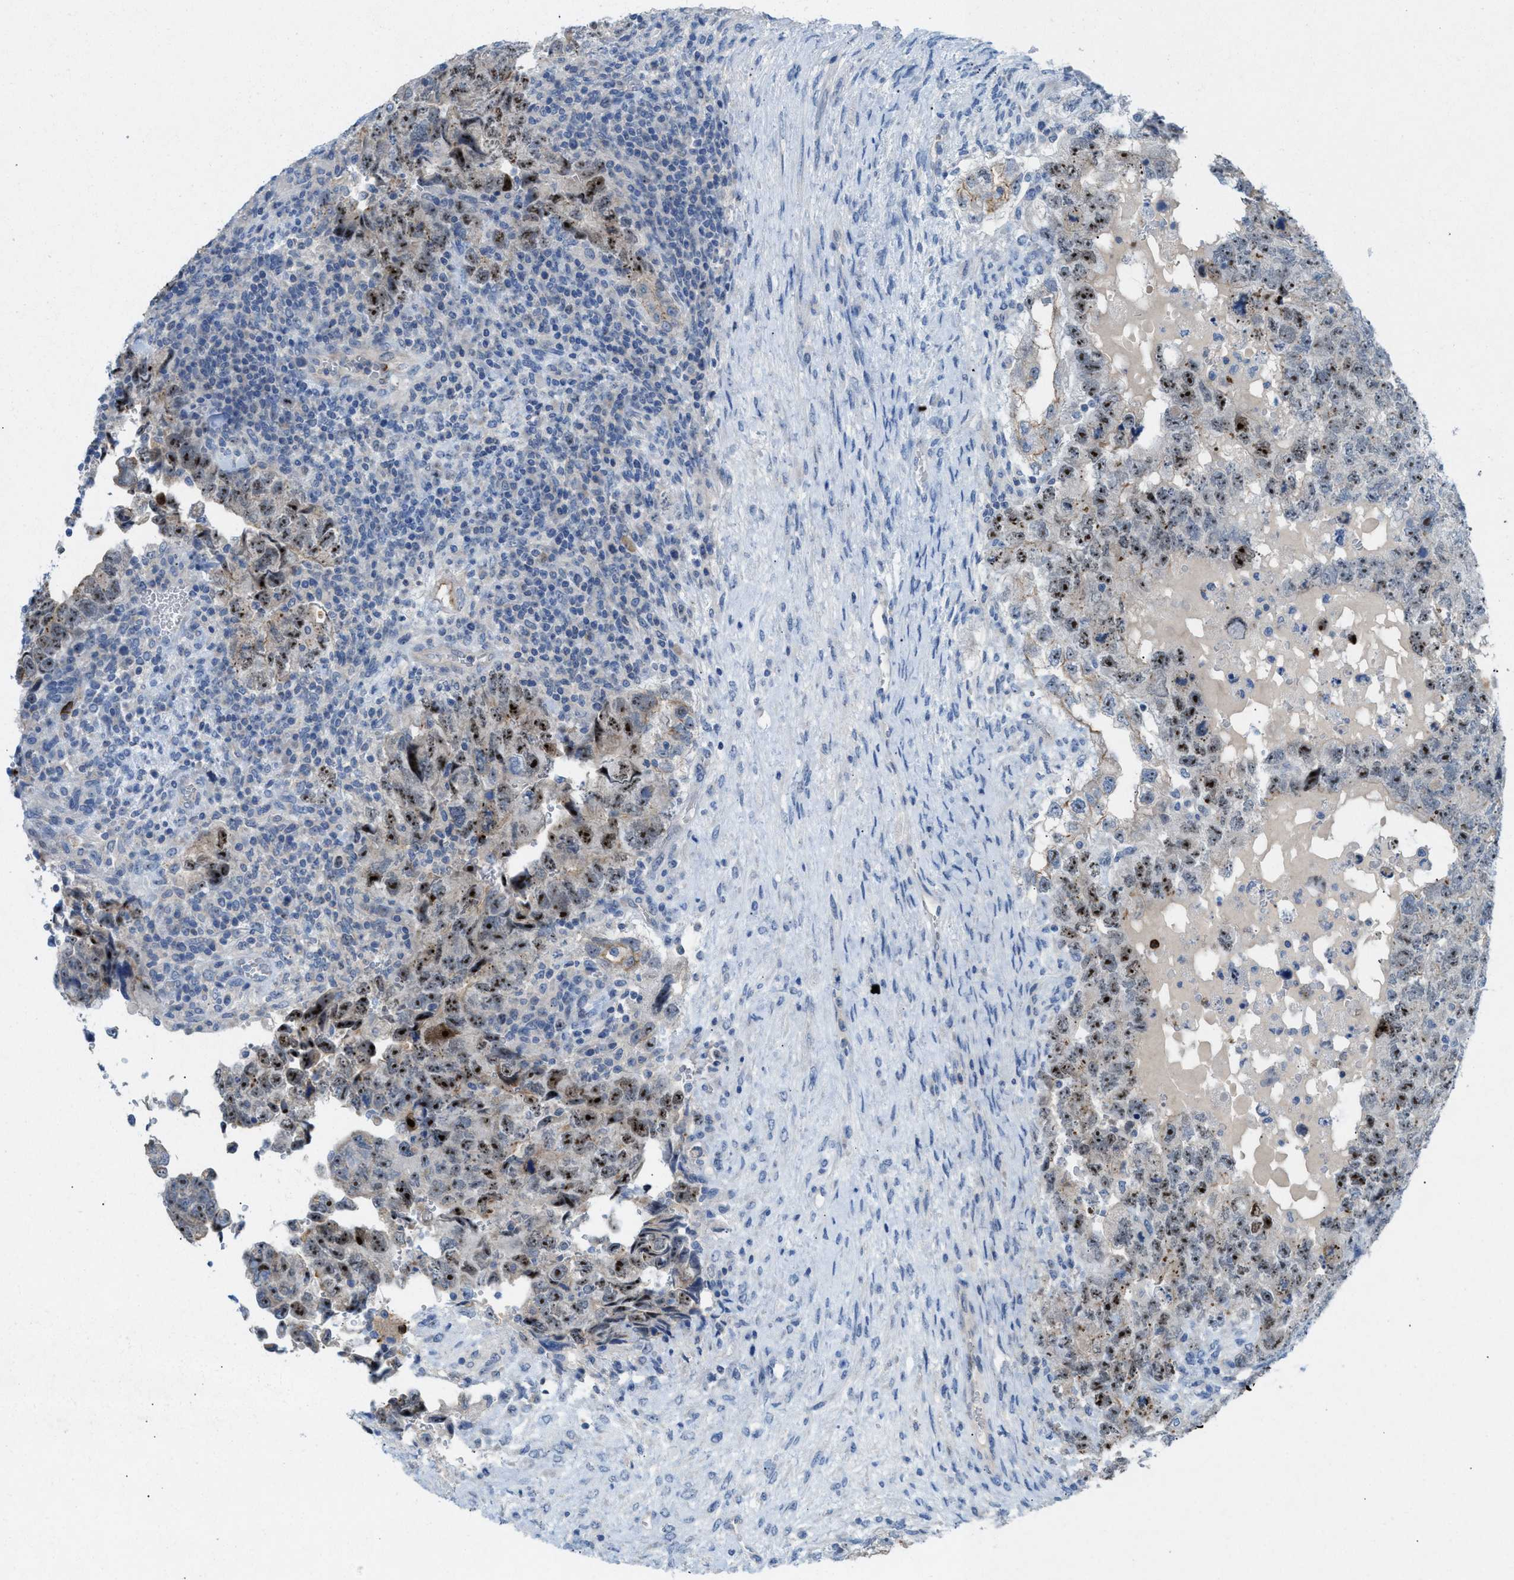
{"staining": {"intensity": "moderate", "quantity": ">75%", "location": "nuclear"}, "tissue": "testis cancer", "cell_type": "Tumor cells", "image_type": "cancer", "snomed": [{"axis": "morphology", "description": "Carcinoma, Embryonal, NOS"}, {"axis": "topography", "description": "Testis"}], "caption": "An immunohistochemistry (IHC) micrograph of neoplastic tissue is shown. Protein staining in brown shows moderate nuclear positivity in testis cancer (embryonal carcinoma) within tumor cells. Nuclei are stained in blue.", "gene": "CMTM1", "patient": {"sex": "male", "age": 36}}